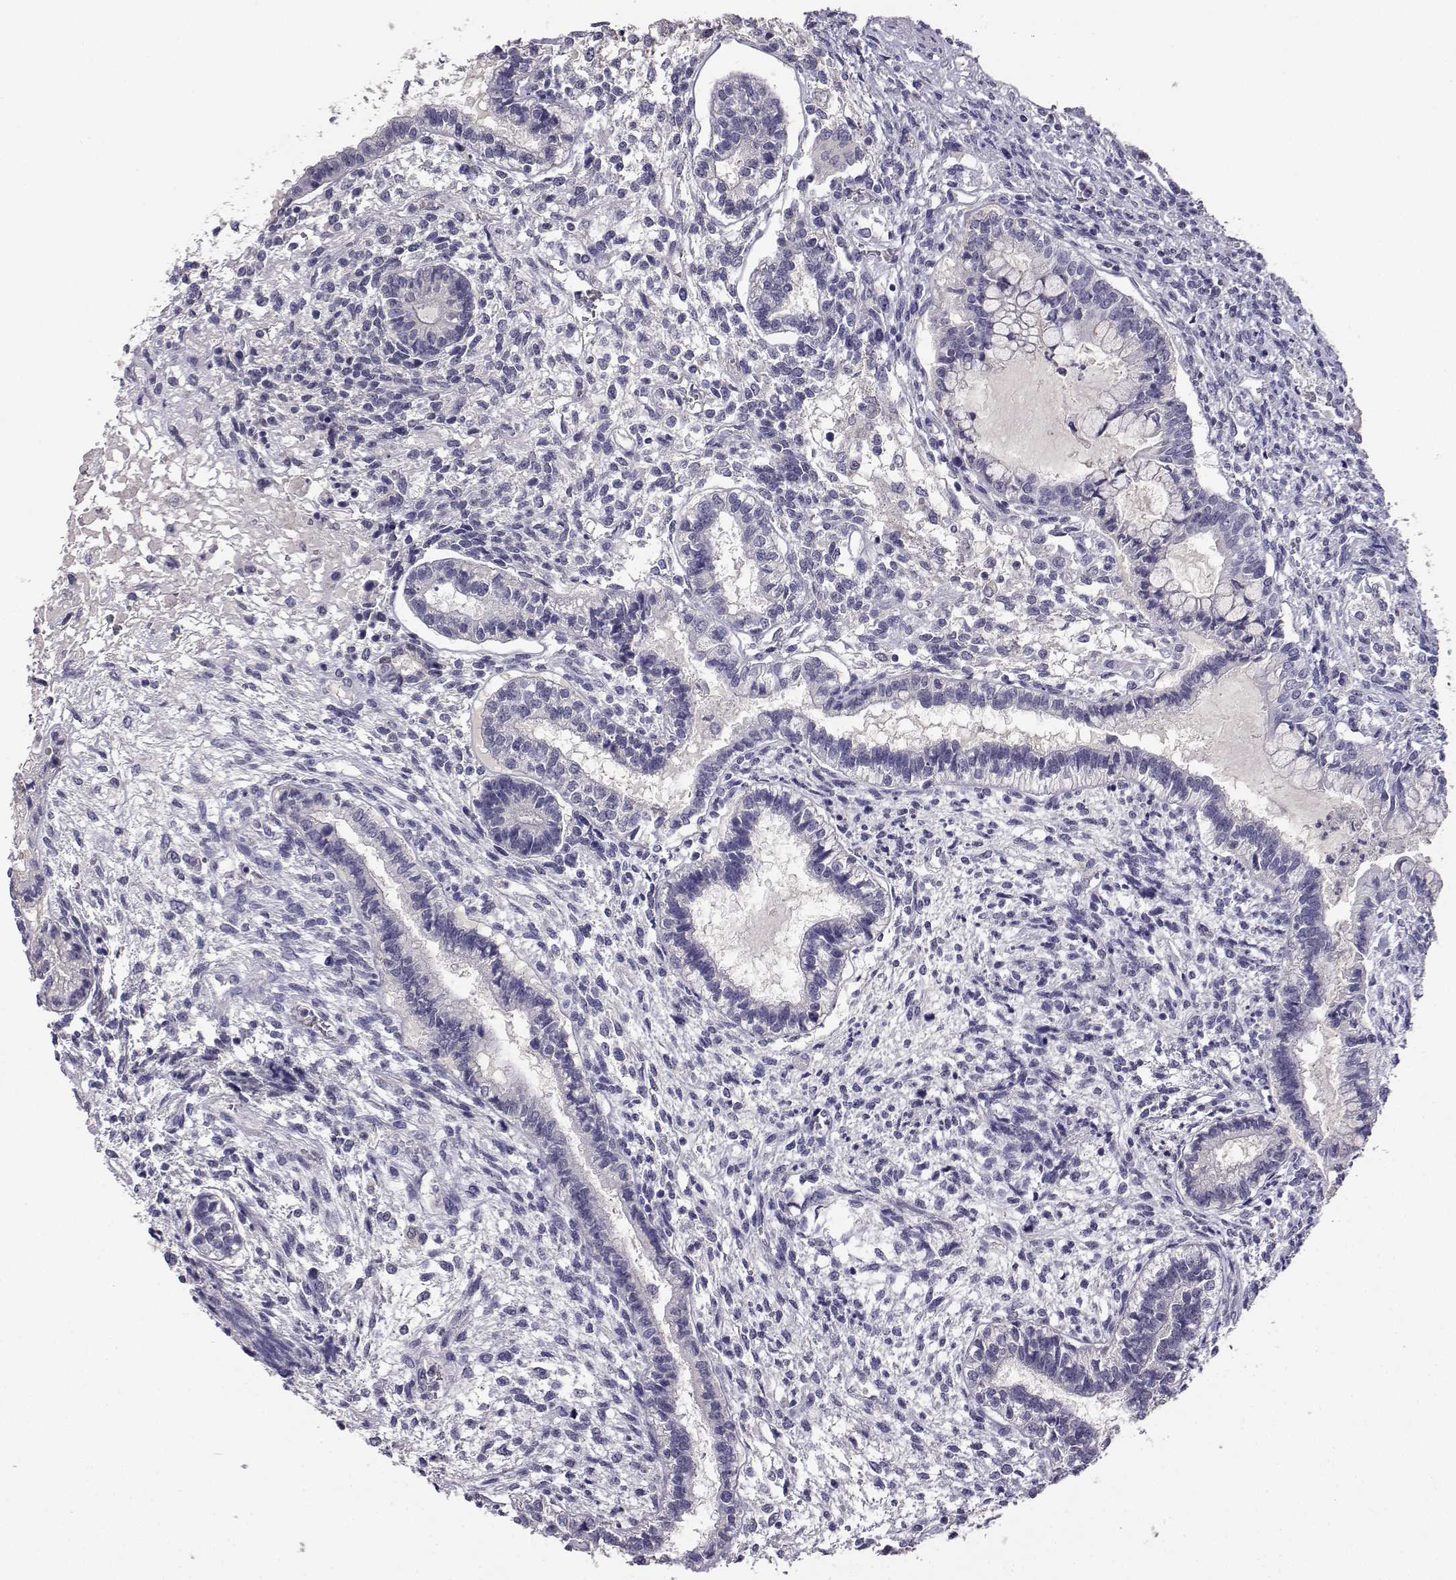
{"staining": {"intensity": "negative", "quantity": "none", "location": "none"}, "tissue": "testis cancer", "cell_type": "Tumor cells", "image_type": "cancer", "snomed": [{"axis": "morphology", "description": "Carcinoma, Embryonal, NOS"}, {"axis": "topography", "description": "Testis"}], "caption": "There is no significant expression in tumor cells of testis cancer (embryonal carcinoma). The staining was performed using DAB to visualize the protein expression in brown, while the nuclei were stained in blue with hematoxylin (Magnification: 20x).", "gene": "AKR1B1", "patient": {"sex": "male", "age": 37}}